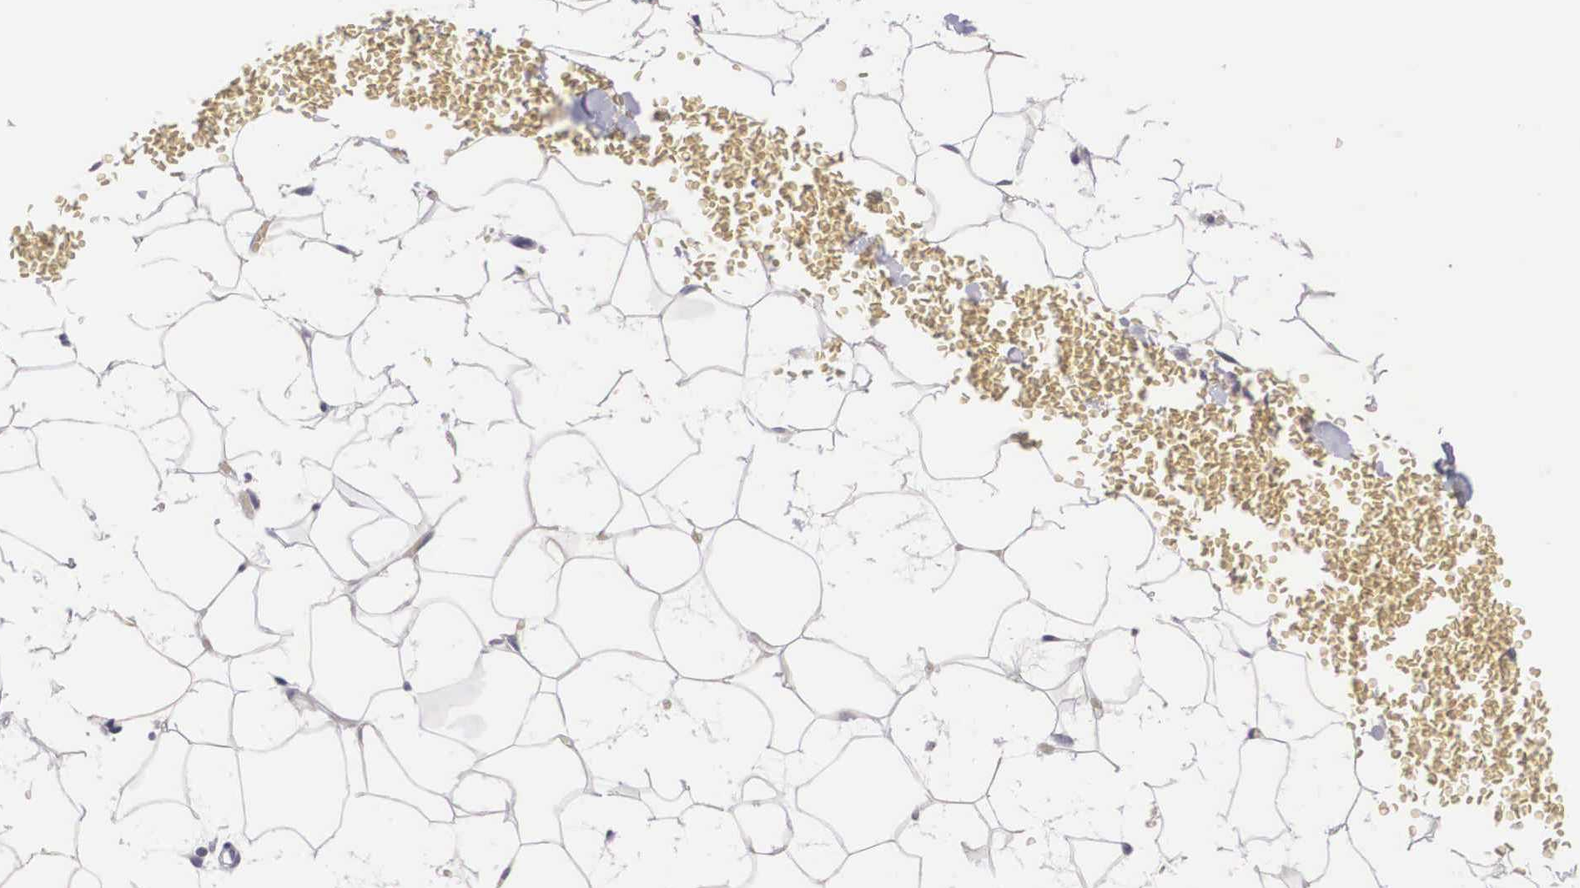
{"staining": {"intensity": "weak", "quantity": "25%-75%", "location": "cytoplasmic/membranous"}, "tissue": "adipose tissue", "cell_type": "Adipocytes", "image_type": "normal", "snomed": [{"axis": "morphology", "description": "Normal tissue, NOS"}, {"axis": "morphology", "description": "Inflammation, NOS"}, {"axis": "topography", "description": "Lymph node"}, {"axis": "topography", "description": "Peripheral nerve tissue"}], "caption": "This histopathology image exhibits immunohistochemistry (IHC) staining of normal human adipose tissue, with low weak cytoplasmic/membranous expression in approximately 25%-75% of adipocytes.", "gene": "ARMCX3", "patient": {"sex": "male", "age": 52}}